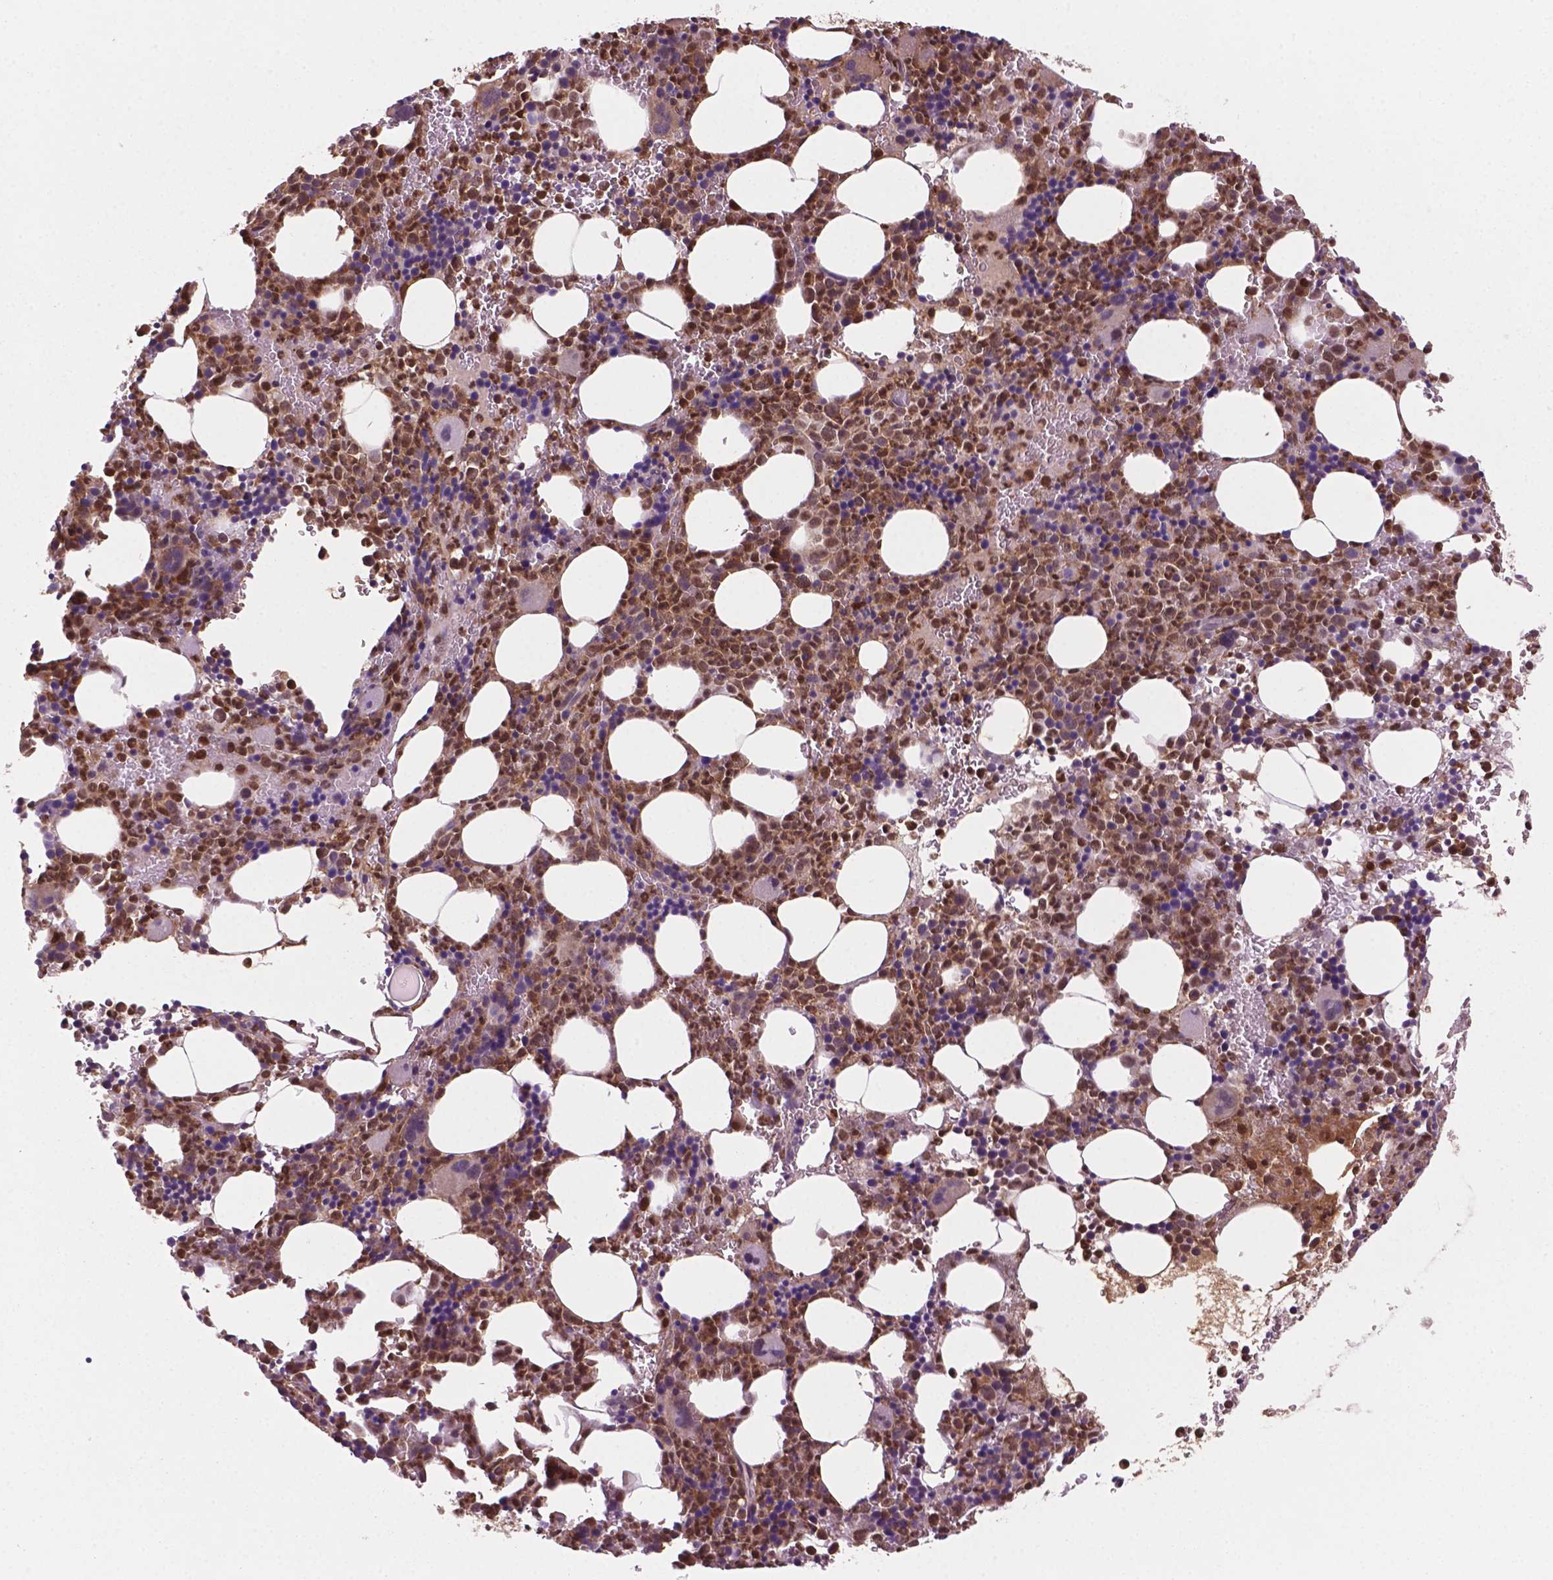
{"staining": {"intensity": "moderate", "quantity": ">75%", "location": "cytoplasmic/membranous,nuclear"}, "tissue": "bone marrow", "cell_type": "Hematopoietic cells", "image_type": "normal", "snomed": [{"axis": "morphology", "description": "Normal tissue, NOS"}, {"axis": "topography", "description": "Bone marrow"}], "caption": "Immunohistochemistry of benign bone marrow reveals medium levels of moderate cytoplasmic/membranous,nuclear expression in approximately >75% of hematopoietic cells.", "gene": "PLIN3", "patient": {"sex": "male", "age": 63}}